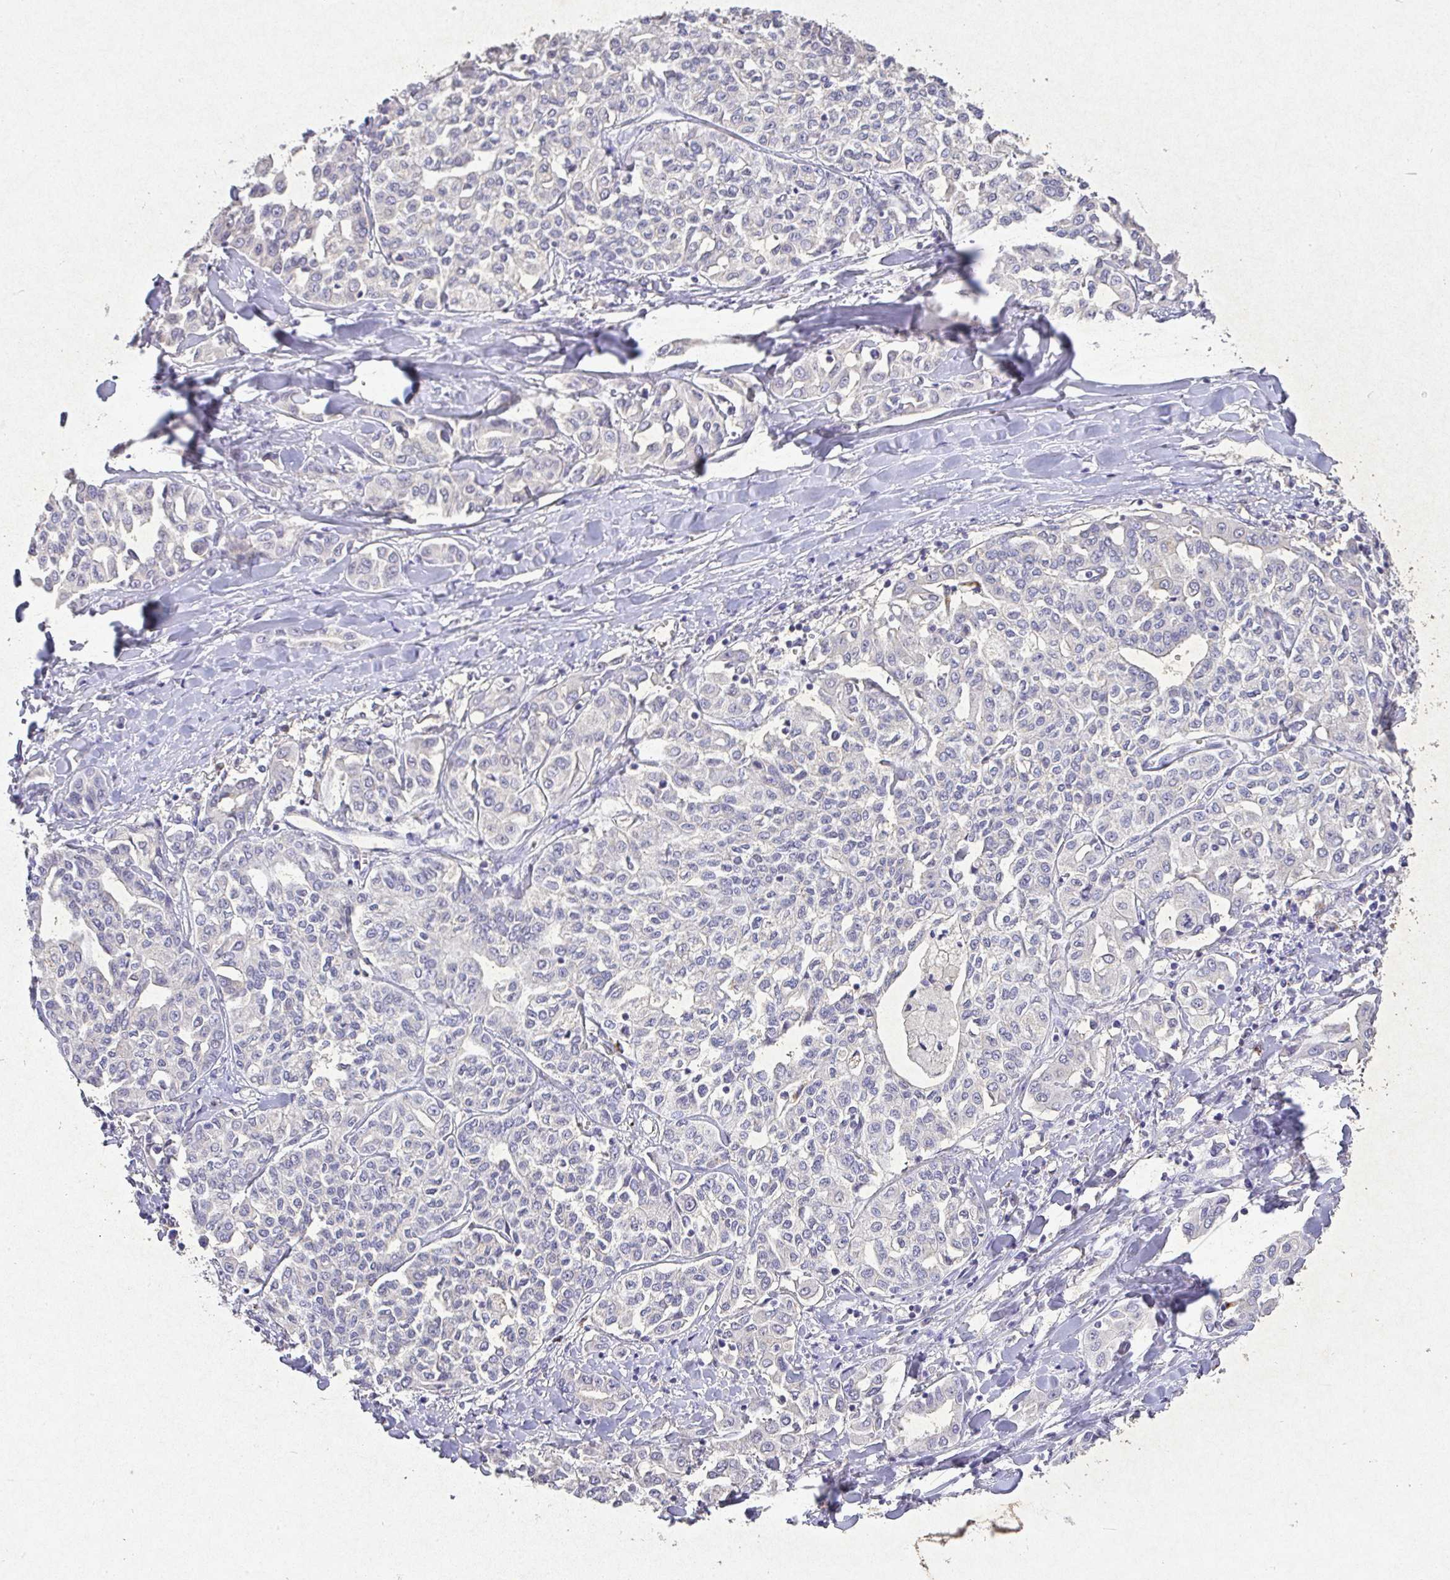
{"staining": {"intensity": "negative", "quantity": "none", "location": "none"}, "tissue": "liver cancer", "cell_type": "Tumor cells", "image_type": "cancer", "snomed": [{"axis": "morphology", "description": "Cholangiocarcinoma"}, {"axis": "topography", "description": "Liver"}], "caption": "Protein analysis of cholangiocarcinoma (liver) demonstrates no significant positivity in tumor cells.", "gene": "RPS2", "patient": {"sex": "female", "age": 77}}